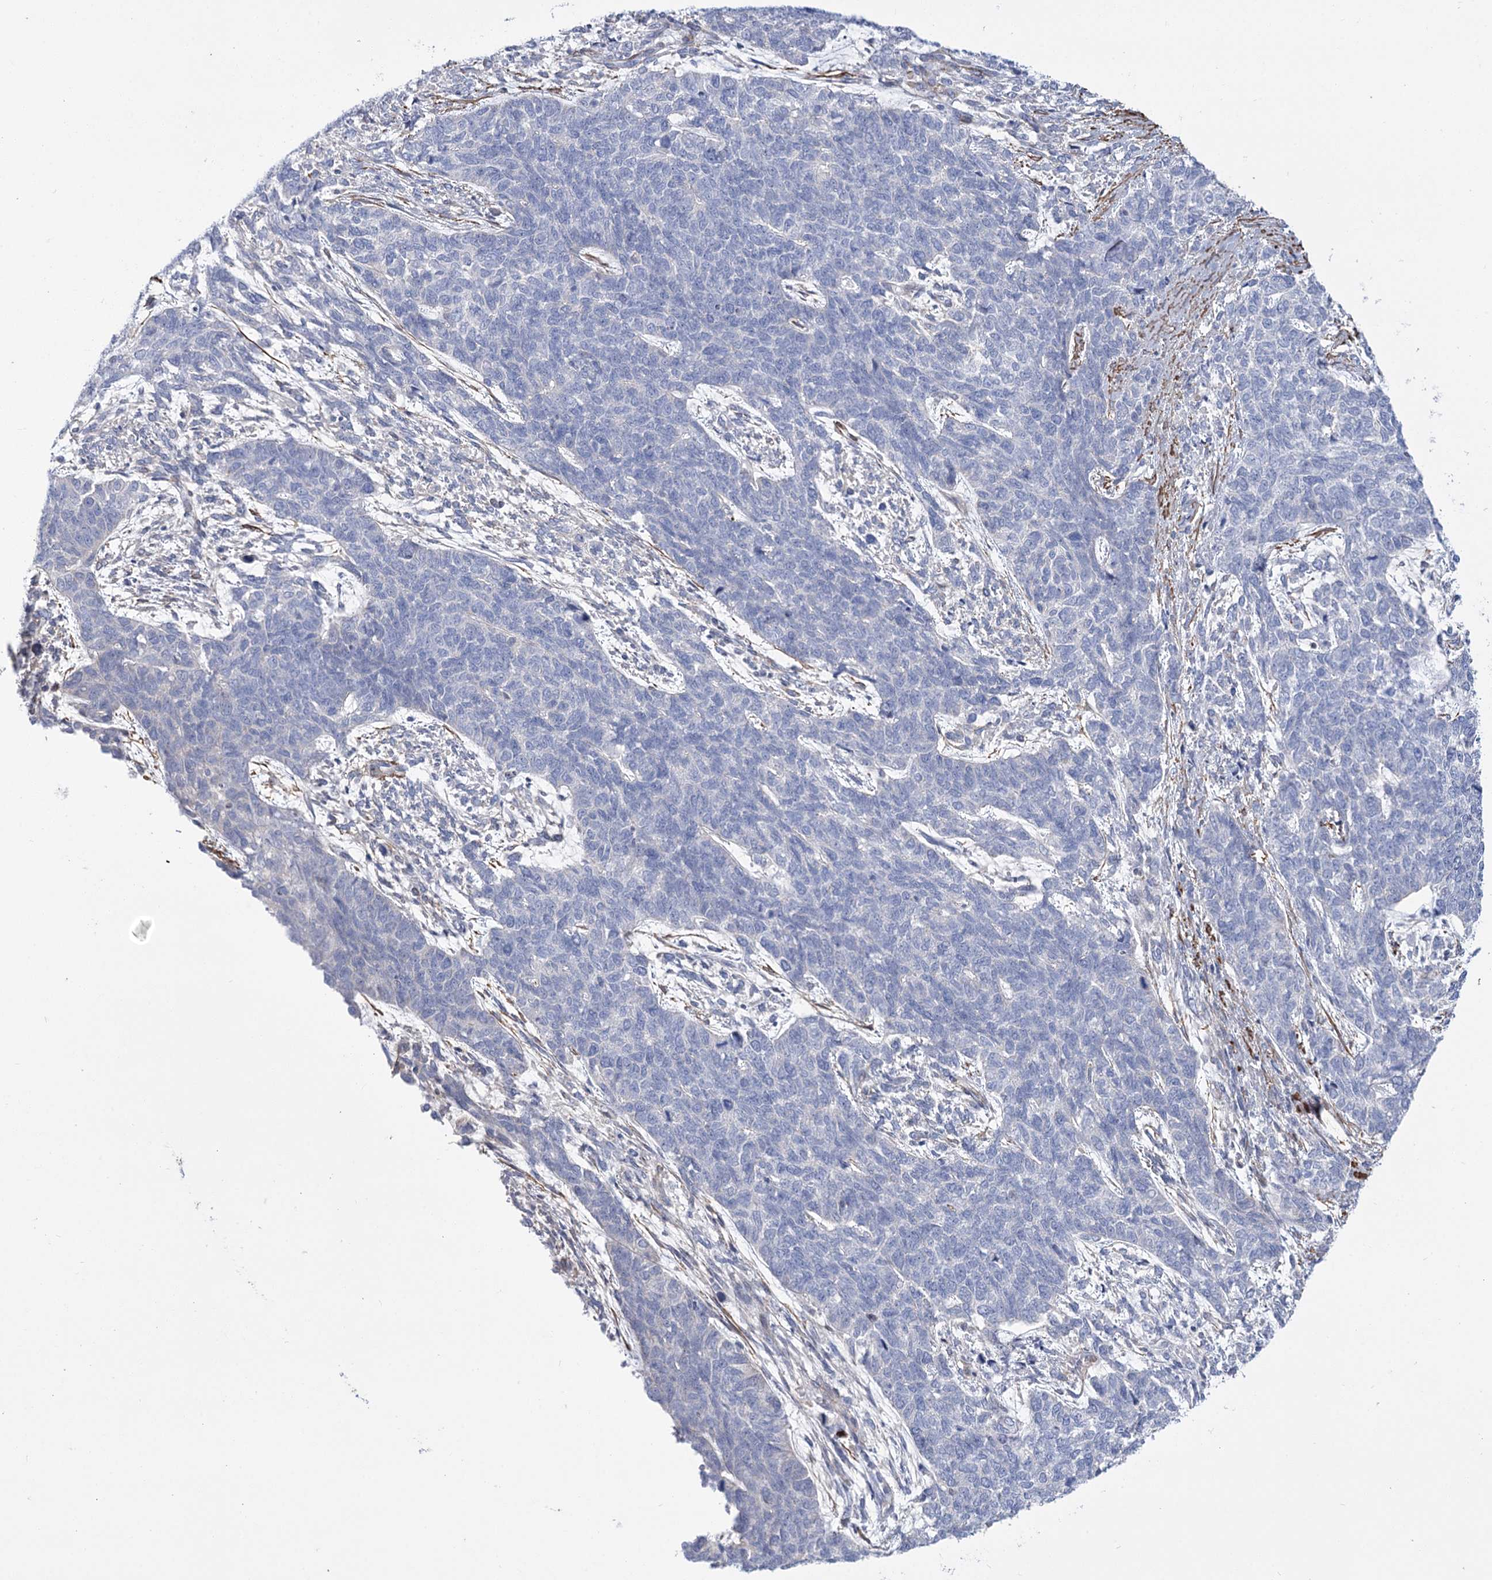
{"staining": {"intensity": "negative", "quantity": "none", "location": "none"}, "tissue": "cervical cancer", "cell_type": "Tumor cells", "image_type": "cancer", "snomed": [{"axis": "morphology", "description": "Squamous cell carcinoma, NOS"}, {"axis": "topography", "description": "Cervix"}], "caption": "Tumor cells show no significant protein staining in cervical cancer (squamous cell carcinoma).", "gene": "WASHC3", "patient": {"sex": "female", "age": 63}}